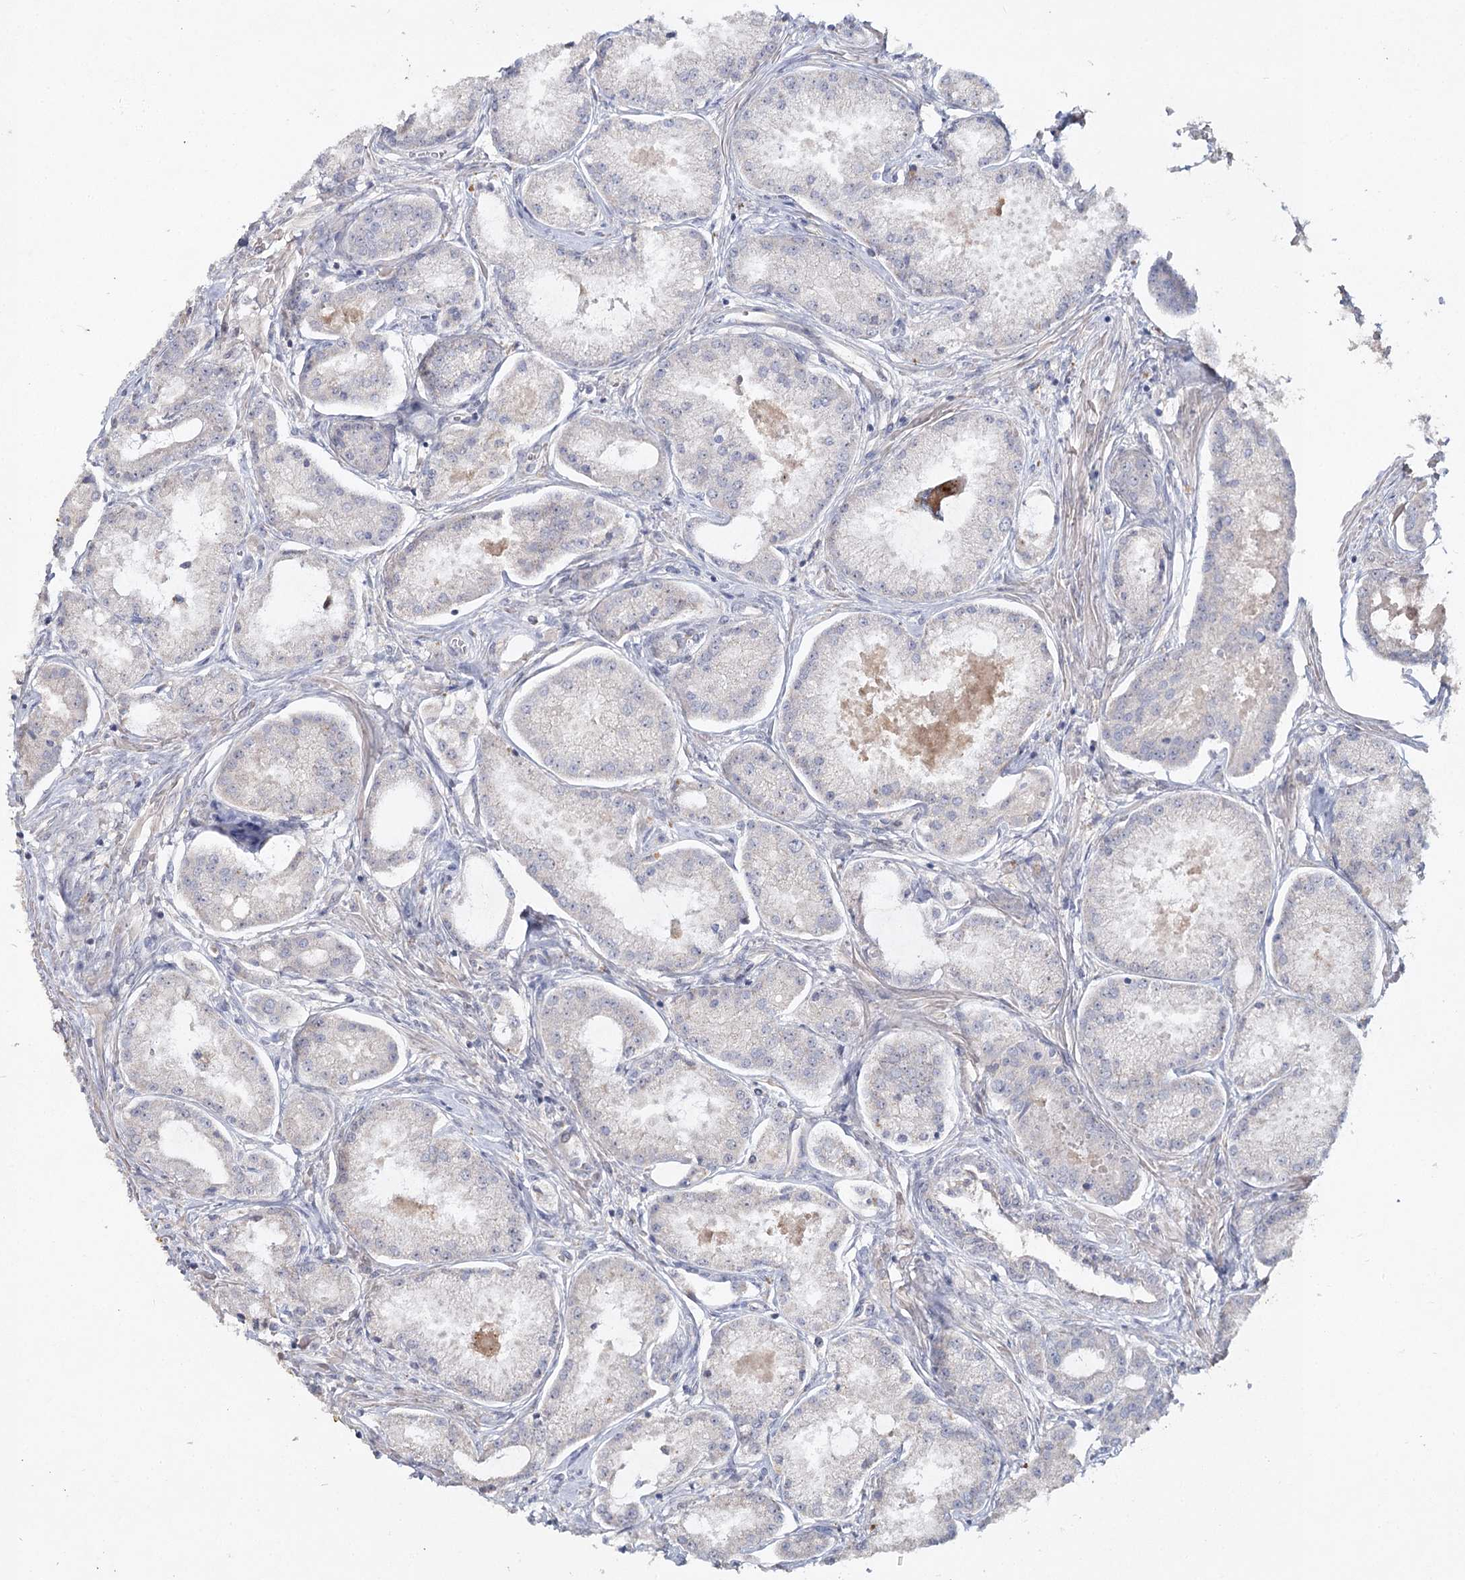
{"staining": {"intensity": "negative", "quantity": "none", "location": "none"}, "tissue": "prostate cancer", "cell_type": "Tumor cells", "image_type": "cancer", "snomed": [{"axis": "morphology", "description": "Adenocarcinoma, Low grade"}, {"axis": "topography", "description": "Prostate"}], "caption": "Protein analysis of prostate cancer shows no significant staining in tumor cells.", "gene": "ANGPTL5", "patient": {"sex": "male", "age": 68}}